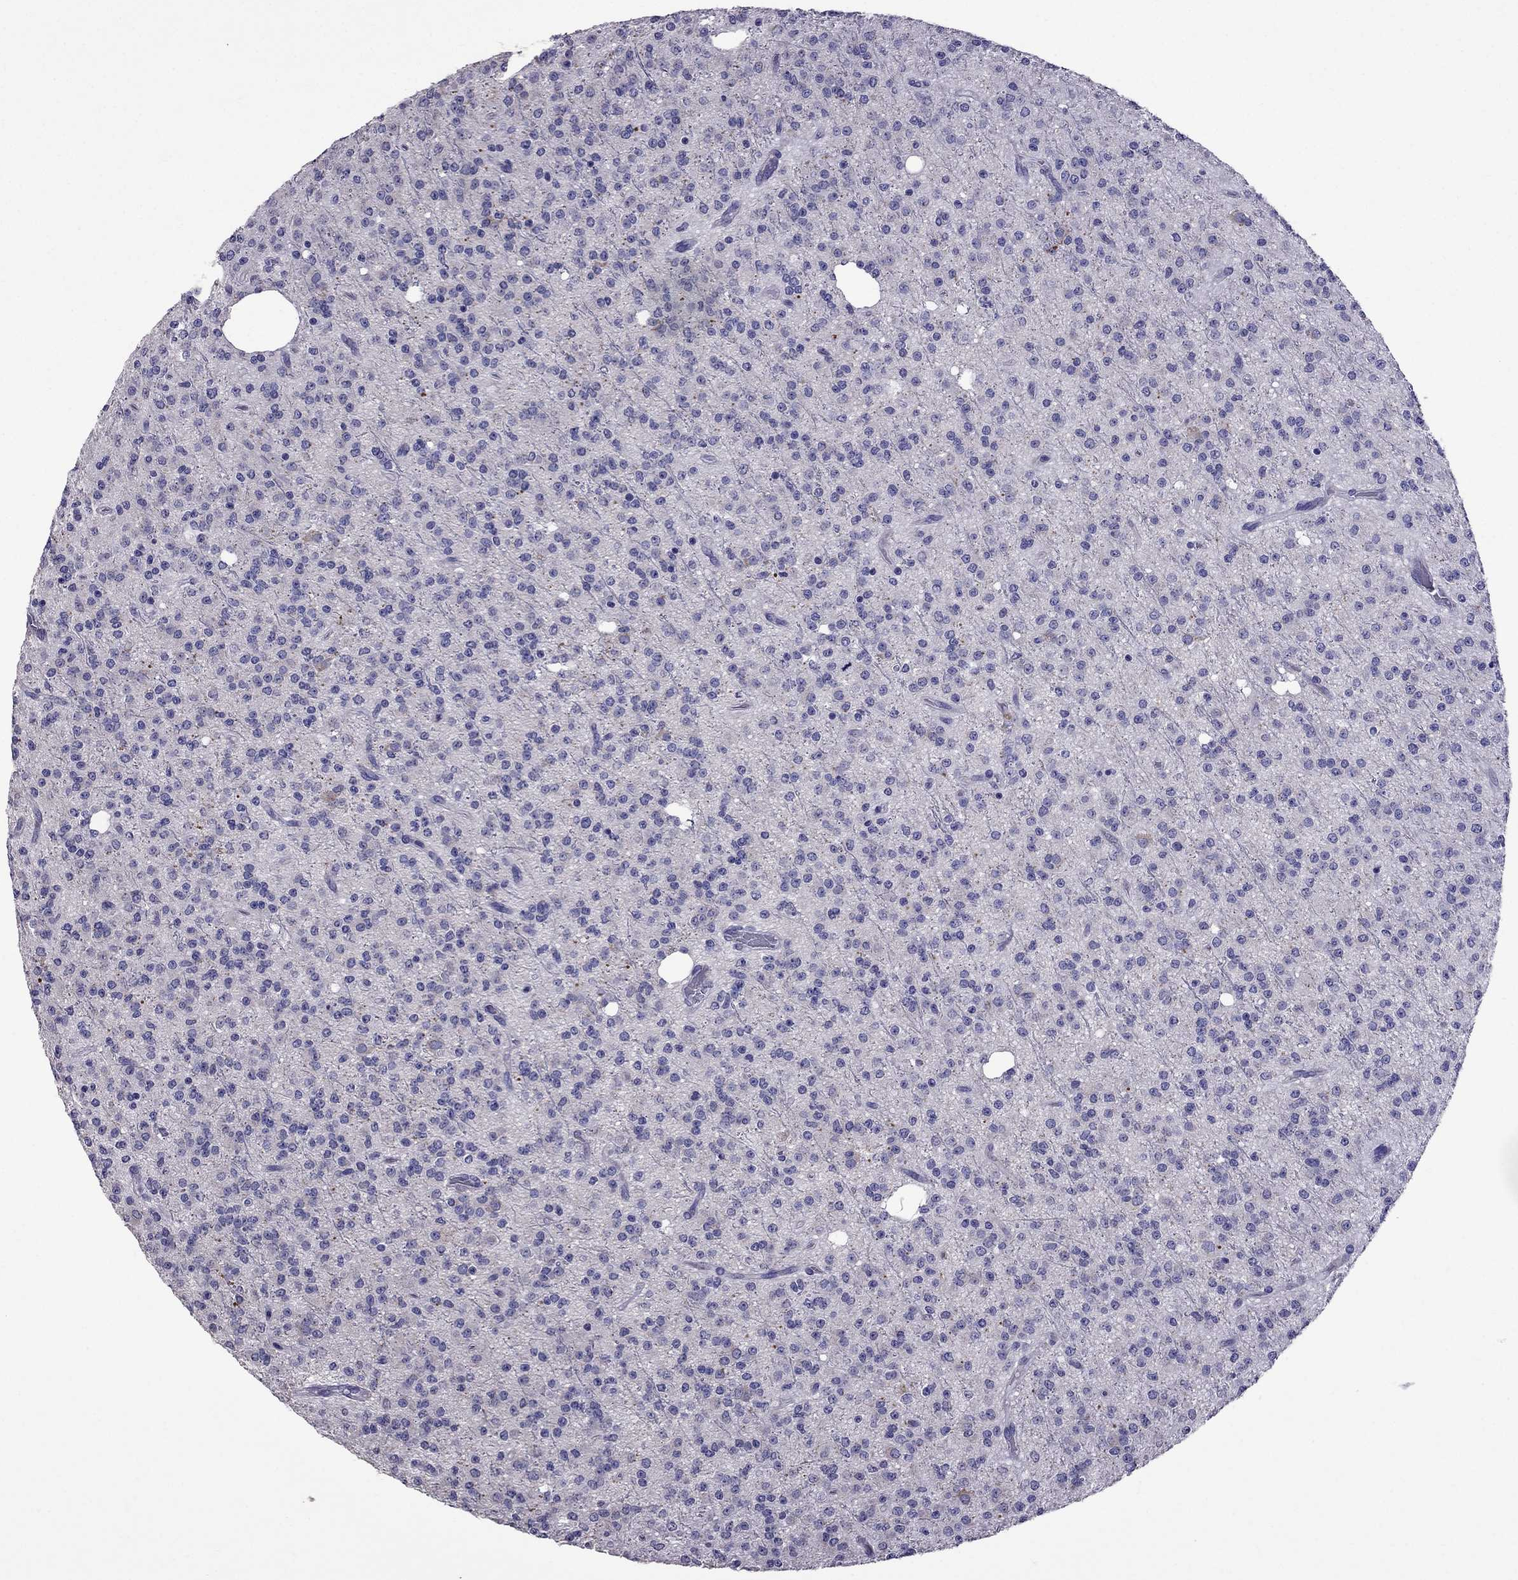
{"staining": {"intensity": "negative", "quantity": "none", "location": "none"}, "tissue": "glioma", "cell_type": "Tumor cells", "image_type": "cancer", "snomed": [{"axis": "morphology", "description": "Glioma, malignant, Low grade"}, {"axis": "topography", "description": "Brain"}], "caption": "The photomicrograph demonstrates no staining of tumor cells in glioma.", "gene": "OXCT2", "patient": {"sex": "male", "age": 27}}